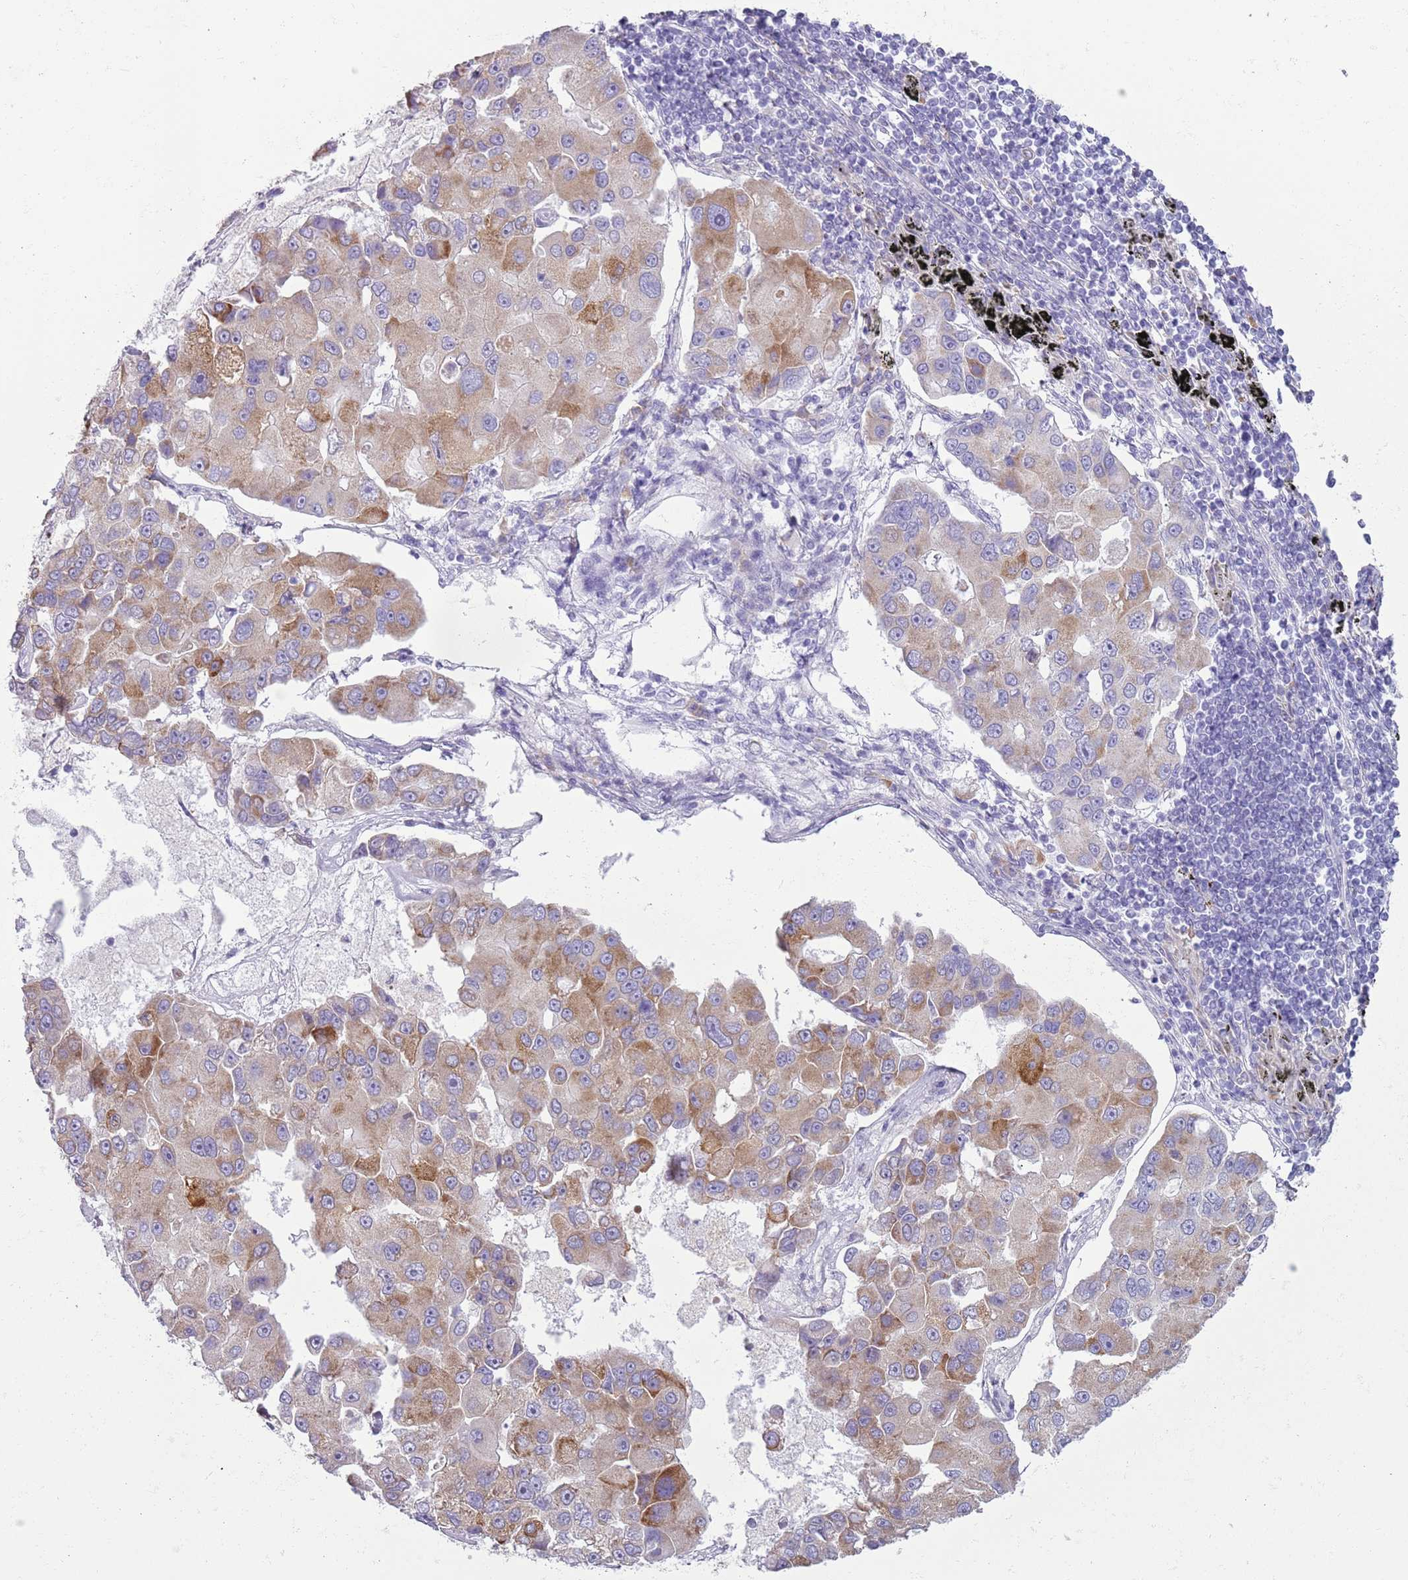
{"staining": {"intensity": "moderate", "quantity": ">75%", "location": "cytoplasmic/membranous"}, "tissue": "lung cancer", "cell_type": "Tumor cells", "image_type": "cancer", "snomed": [{"axis": "morphology", "description": "Adenocarcinoma, NOS"}, {"axis": "topography", "description": "Lung"}], "caption": "Lung cancer stained with IHC shows moderate cytoplasmic/membranous staining in approximately >75% of tumor cells.", "gene": "HYOU1", "patient": {"sex": "female", "age": 54}}